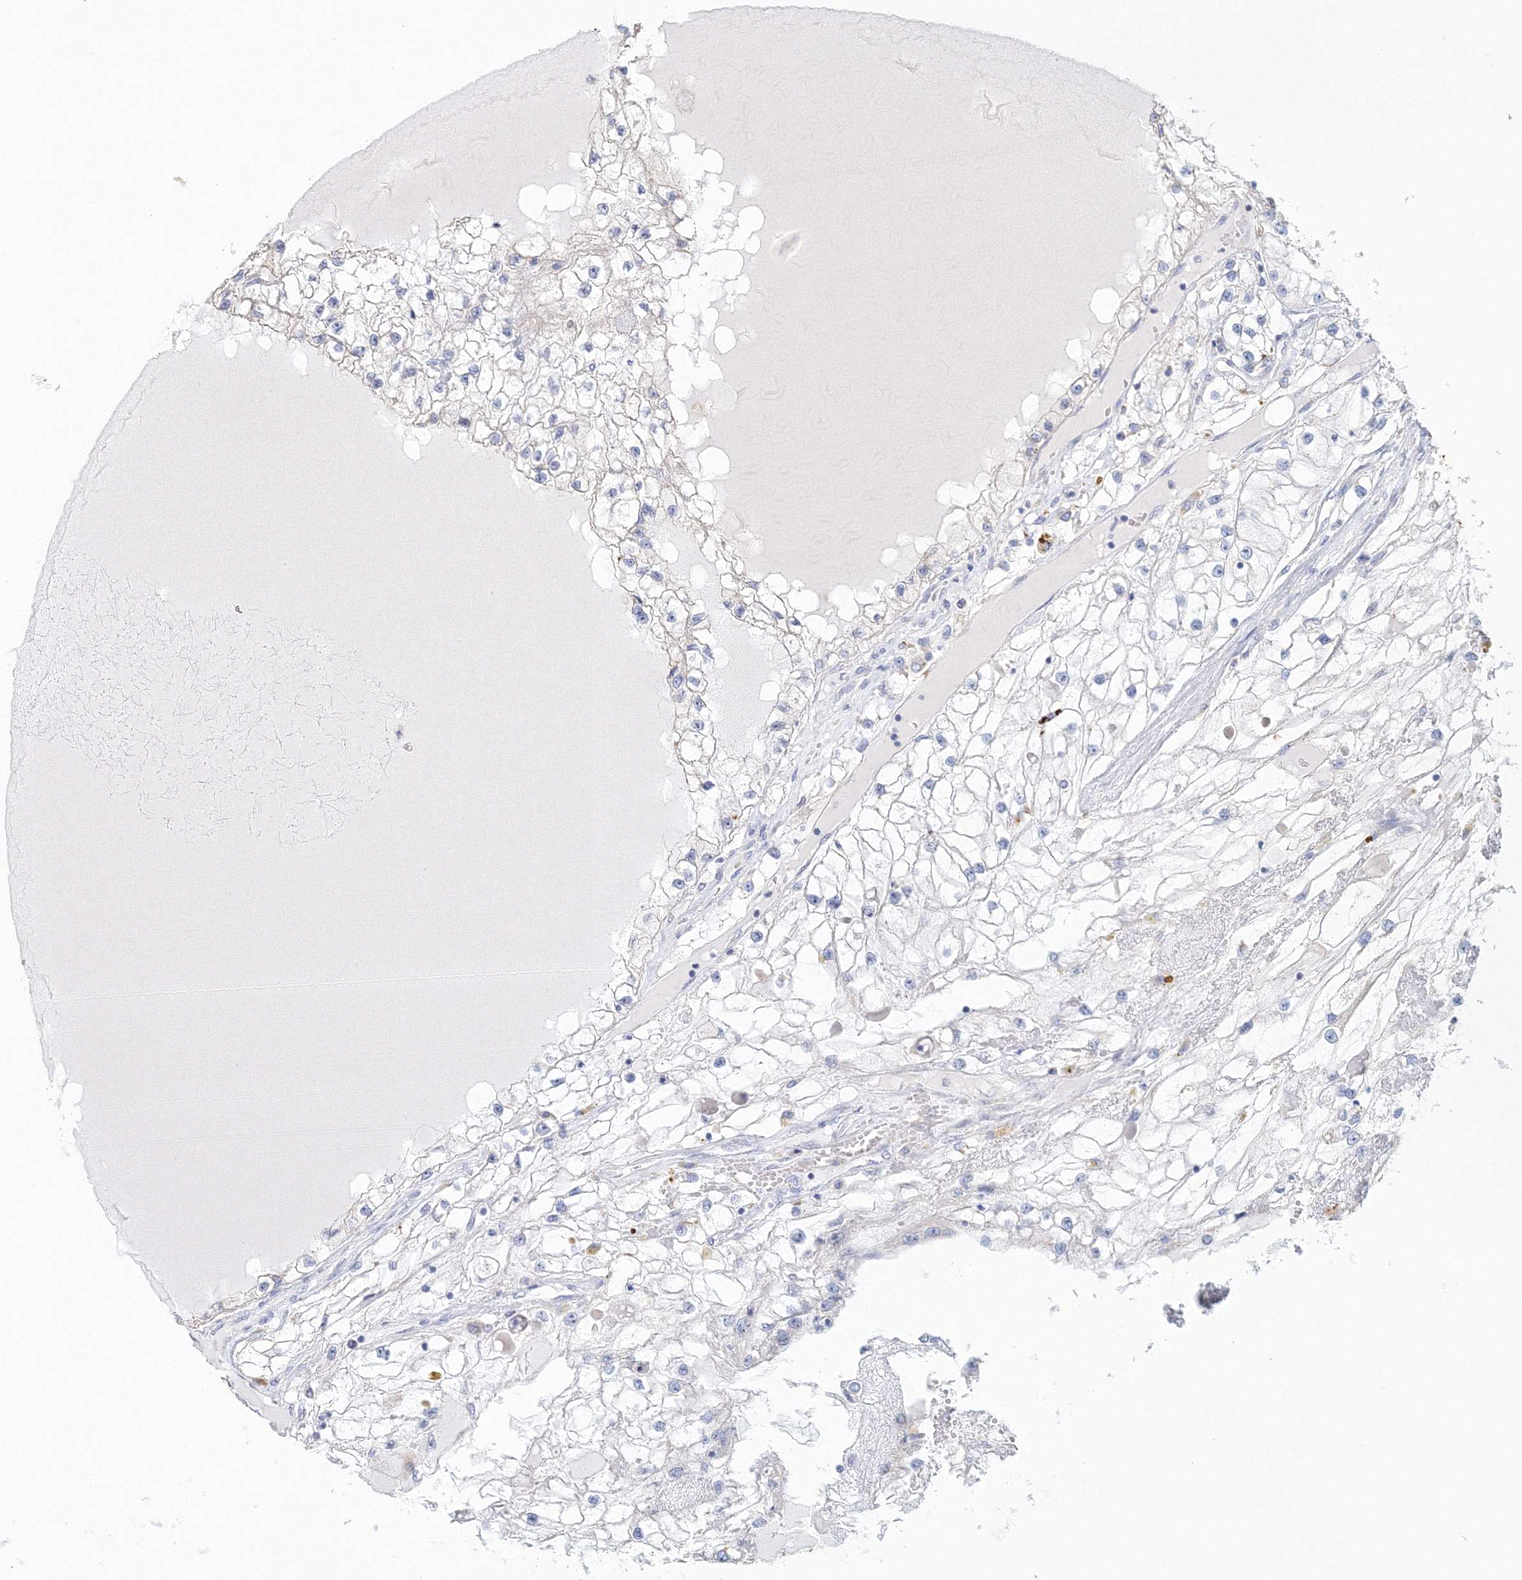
{"staining": {"intensity": "negative", "quantity": "none", "location": "none"}, "tissue": "renal cancer", "cell_type": "Tumor cells", "image_type": "cancer", "snomed": [{"axis": "morphology", "description": "Adenocarcinoma, NOS"}, {"axis": "topography", "description": "Kidney"}], "caption": "A histopathology image of human renal cancer is negative for staining in tumor cells.", "gene": "VSIG1", "patient": {"sex": "male", "age": 68}}